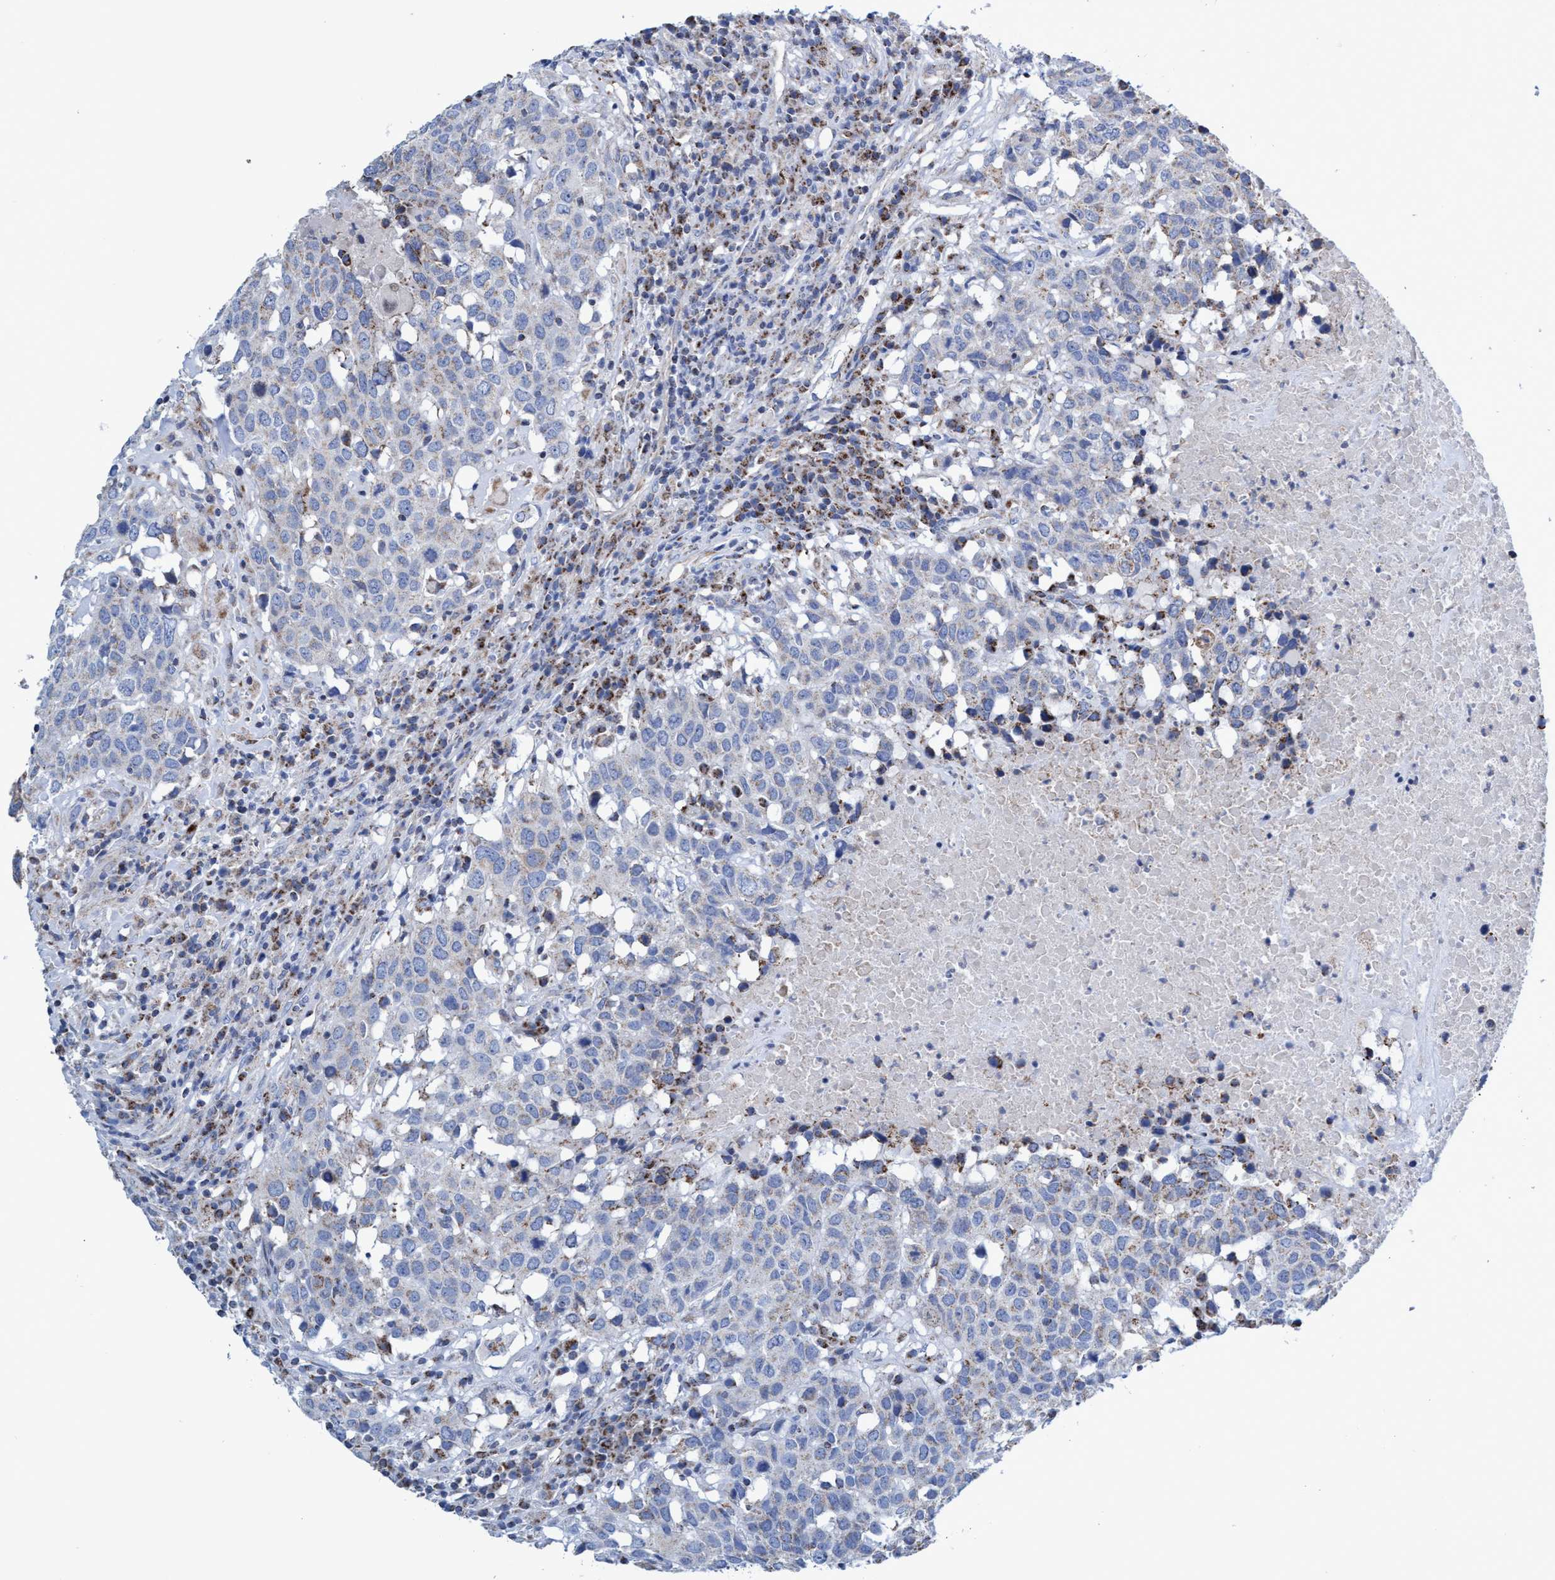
{"staining": {"intensity": "weak", "quantity": "<25%", "location": "cytoplasmic/membranous"}, "tissue": "head and neck cancer", "cell_type": "Tumor cells", "image_type": "cancer", "snomed": [{"axis": "morphology", "description": "Squamous cell carcinoma, NOS"}, {"axis": "topography", "description": "Head-Neck"}], "caption": "This is an IHC micrograph of human head and neck cancer. There is no staining in tumor cells.", "gene": "ZNF750", "patient": {"sex": "male", "age": 66}}